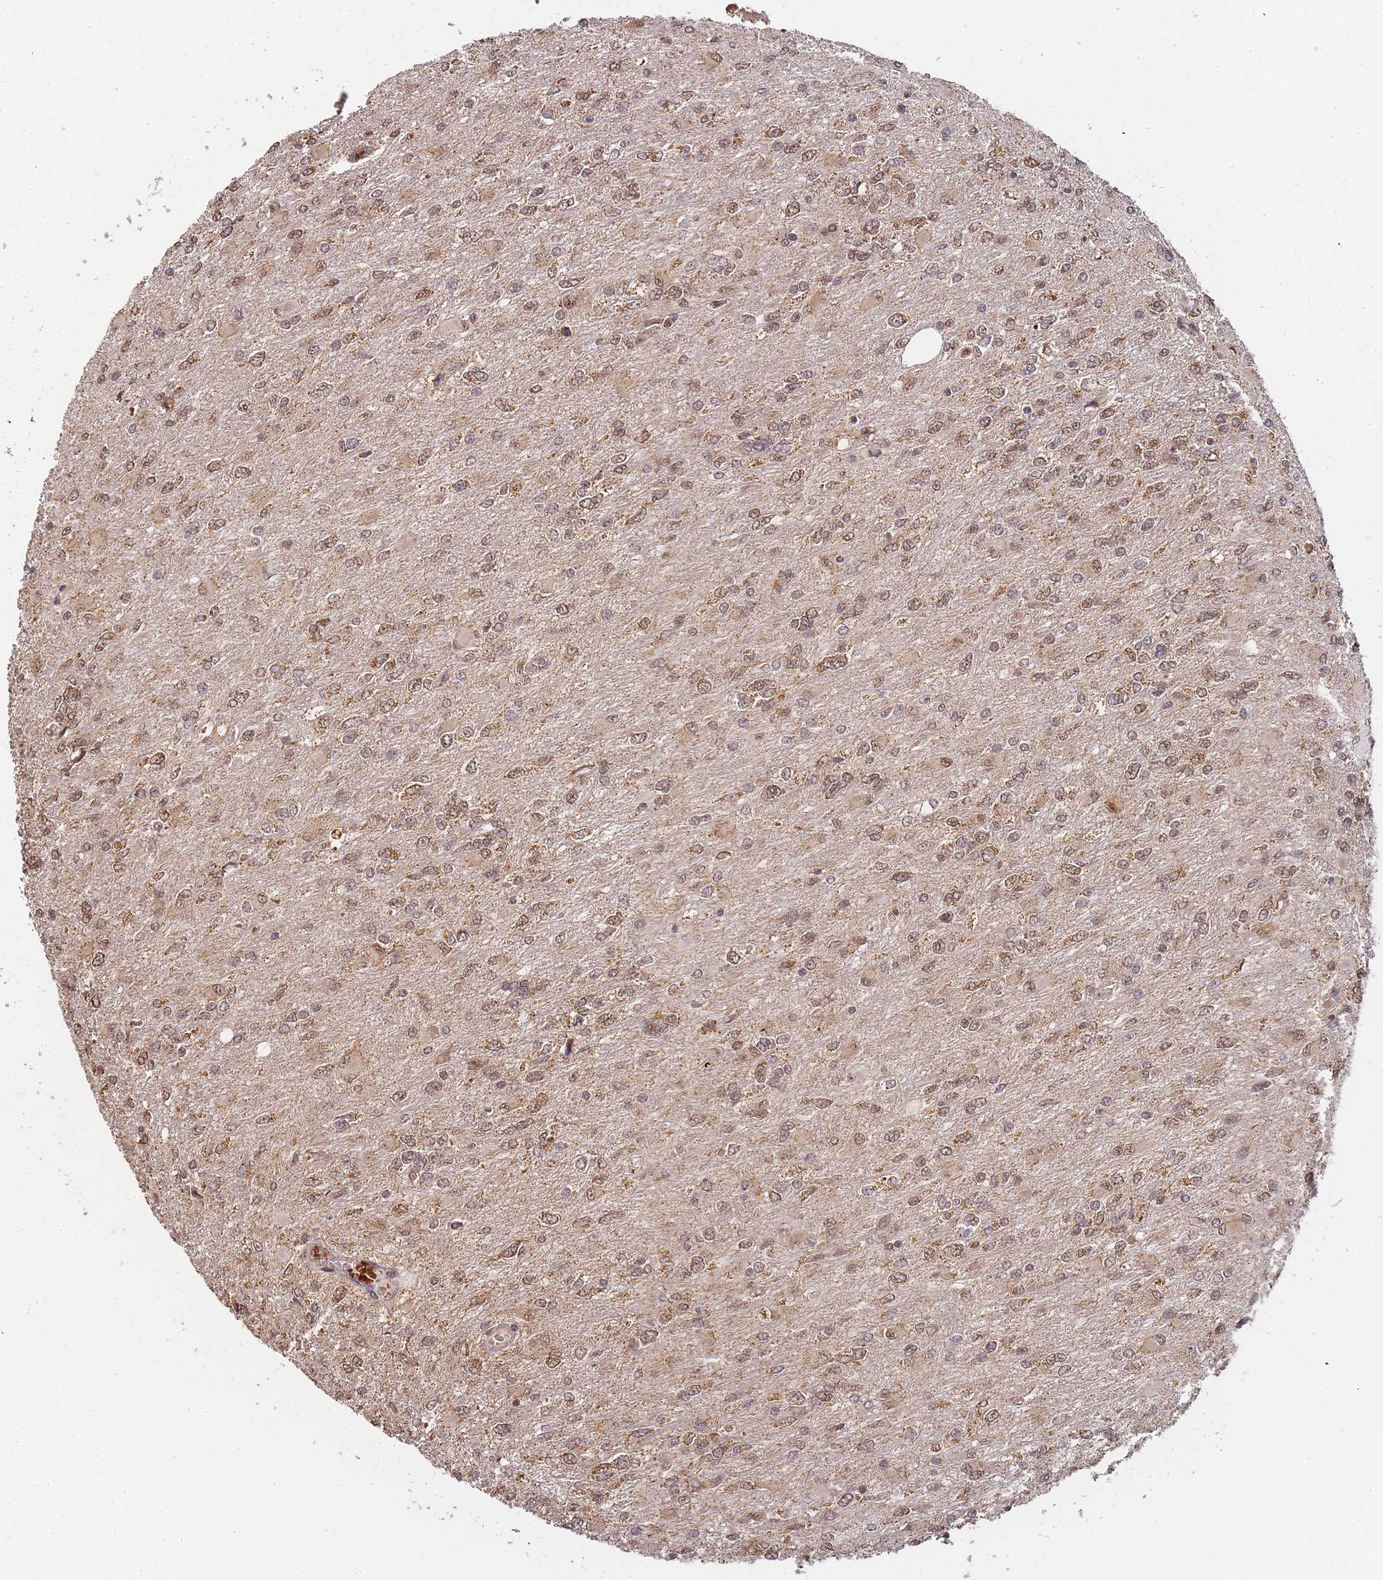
{"staining": {"intensity": "moderate", "quantity": ">75%", "location": "nuclear"}, "tissue": "glioma", "cell_type": "Tumor cells", "image_type": "cancer", "snomed": [{"axis": "morphology", "description": "Glioma, malignant, High grade"}, {"axis": "topography", "description": "Cerebral cortex"}], "caption": "About >75% of tumor cells in malignant glioma (high-grade) show moderate nuclear protein staining as visualized by brown immunohistochemical staining.", "gene": "ZNF497", "patient": {"sex": "female", "age": 36}}